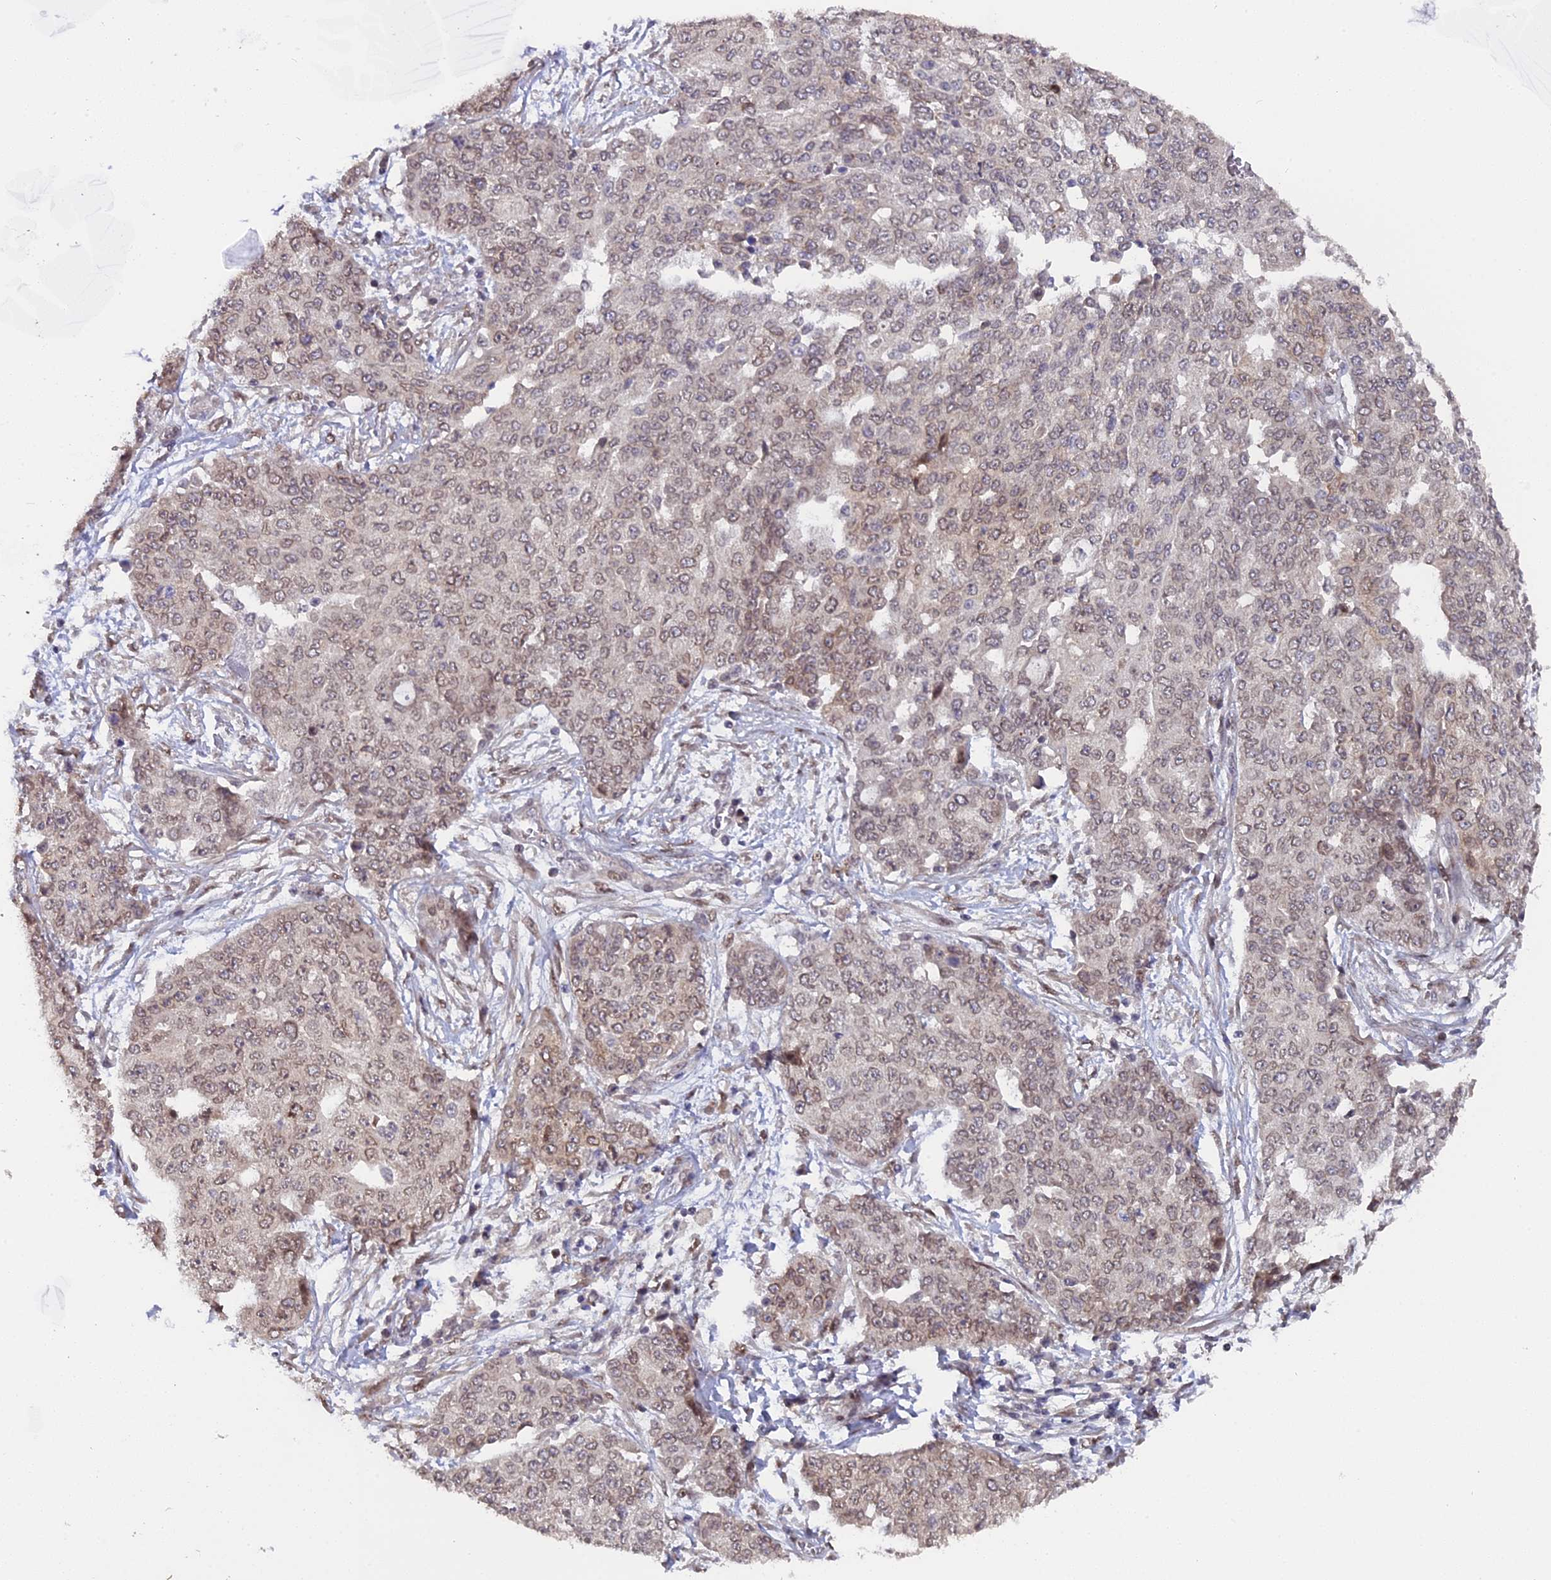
{"staining": {"intensity": "weak", "quantity": ">75%", "location": "nuclear"}, "tissue": "ovarian cancer", "cell_type": "Tumor cells", "image_type": "cancer", "snomed": [{"axis": "morphology", "description": "Cystadenocarcinoma, serous, NOS"}, {"axis": "topography", "description": "Soft tissue"}, {"axis": "topography", "description": "Ovary"}], "caption": "The micrograph shows staining of ovarian cancer, revealing weak nuclear protein expression (brown color) within tumor cells.", "gene": "PYGO1", "patient": {"sex": "female", "age": 57}}